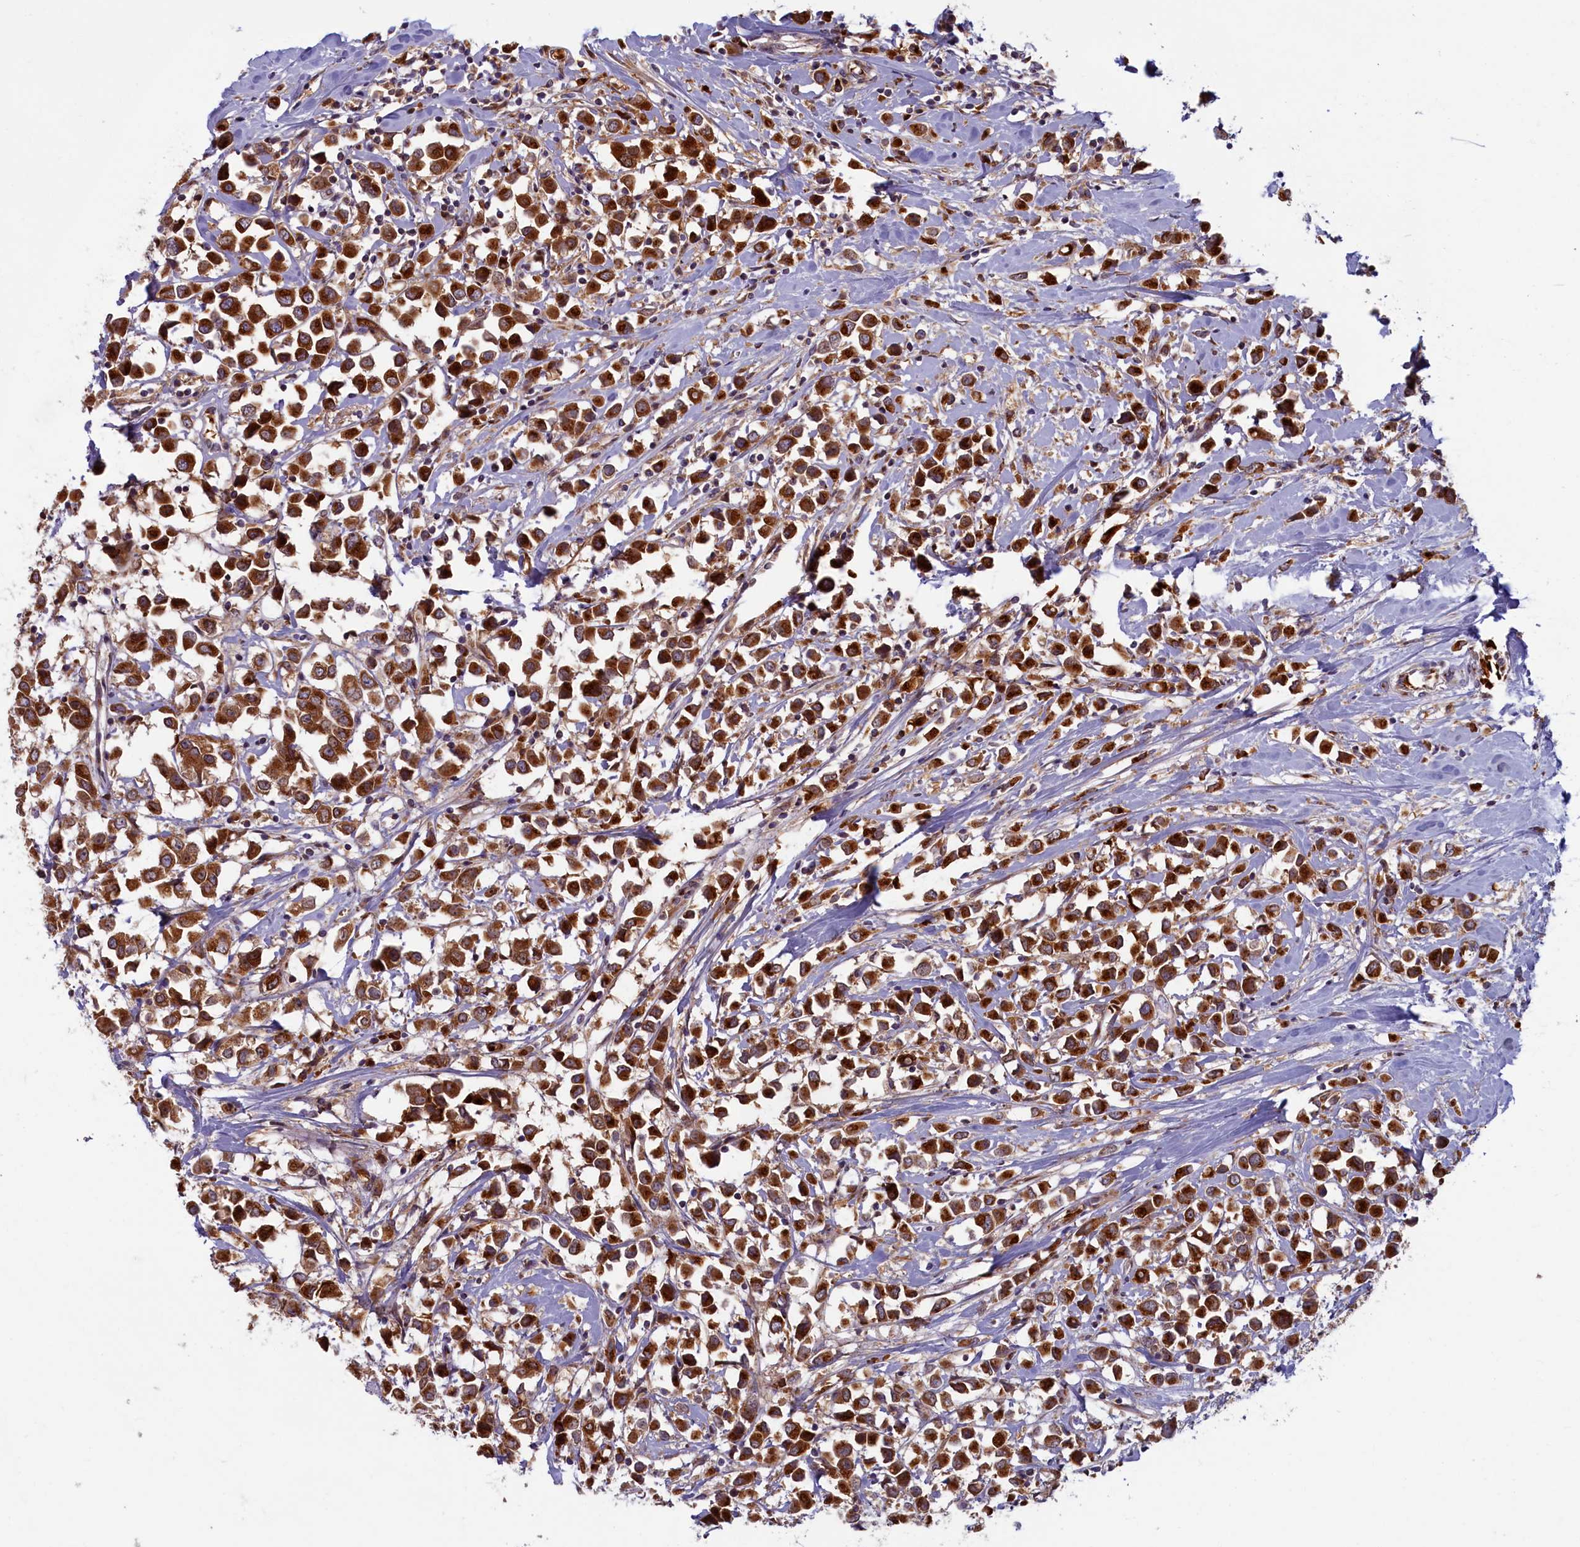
{"staining": {"intensity": "strong", "quantity": ">75%", "location": "cytoplasmic/membranous"}, "tissue": "breast cancer", "cell_type": "Tumor cells", "image_type": "cancer", "snomed": [{"axis": "morphology", "description": "Duct carcinoma"}, {"axis": "topography", "description": "Breast"}], "caption": "High-power microscopy captured an IHC image of breast cancer (intraductal carcinoma), revealing strong cytoplasmic/membranous positivity in about >75% of tumor cells. The staining was performed using DAB, with brown indicating positive protein expression. Nuclei are stained blue with hematoxylin.", "gene": "BLVRB", "patient": {"sex": "female", "age": 61}}